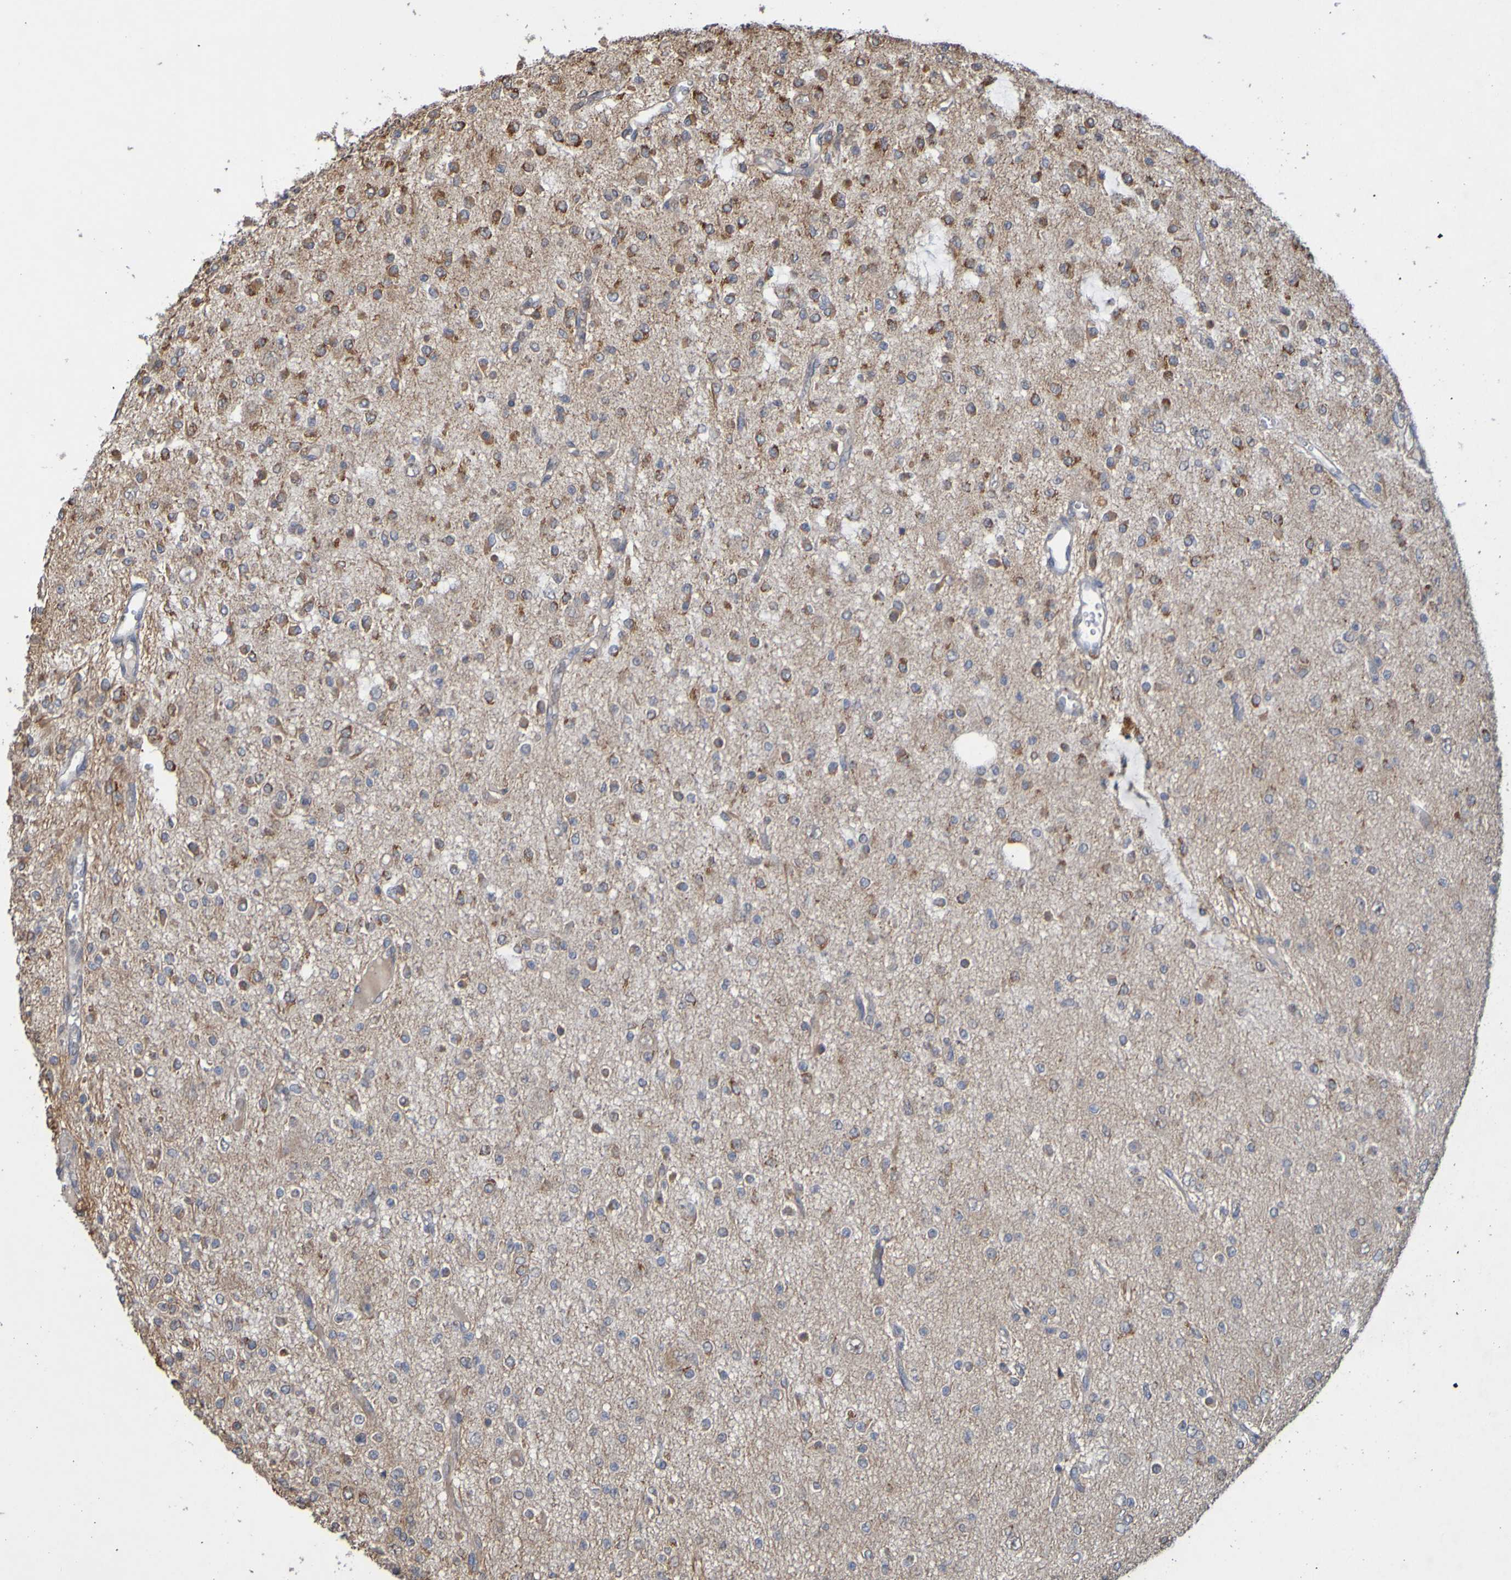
{"staining": {"intensity": "strong", "quantity": "25%-75%", "location": "cytoplasmic/membranous"}, "tissue": "glioma", "cell_type": "Tumor cells", "image_type": "cancer", "snomed": [{"axis": "morphology", "description": "Glioma, malignant, Low grade"}, {"axis": "topography", "description": "Brain"}], "caption": "Tumor cells reveal high levels of strong cytoplasmic/membranous expression in approximately 25%-75% of cells in low-grade glioma (malignant).", "gene": "TMBIM1", "patient": {"sex": "male", "age": 38}}